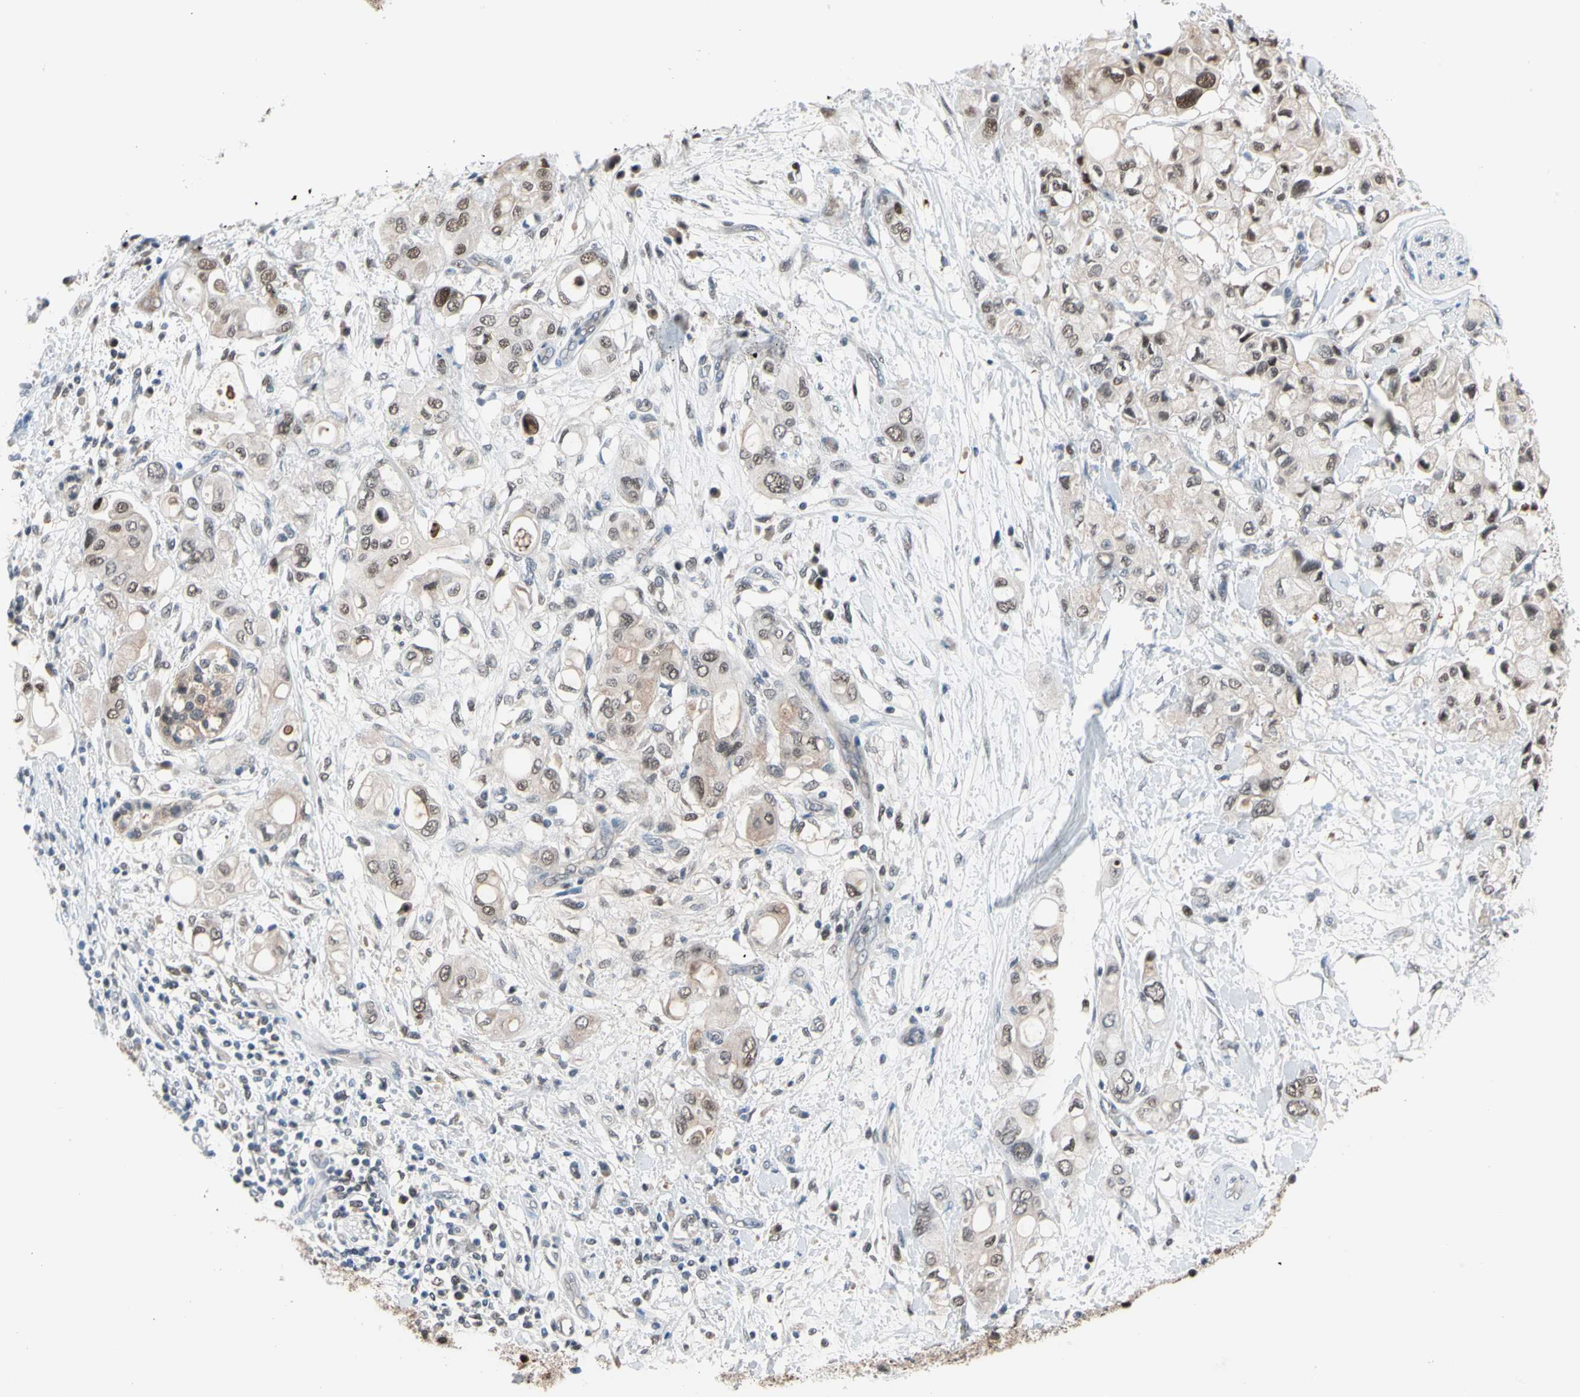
{"staining": {"intensity": "moderate", "quantity": ">75%", "location": "nuclear"}, "tissue": "pancreatic cancer", "cell_type": "Tumor cells", "image_type": "cancer", "snomed": [{"axis": "morphology", "description": "Adenocarcinoma, NOS"}, {"axis": "topography", "description": "Pancreas"}], "caption": "Pancreatic cancer was stained to show a protein in brown. There is medium levels of moderate nuclear positivity in about >75% of tumor cells. (IHC, brightfield microscopy, high magnification).", "gene": "PSMA2", "patient": {"sex": "female", "age": 56}}